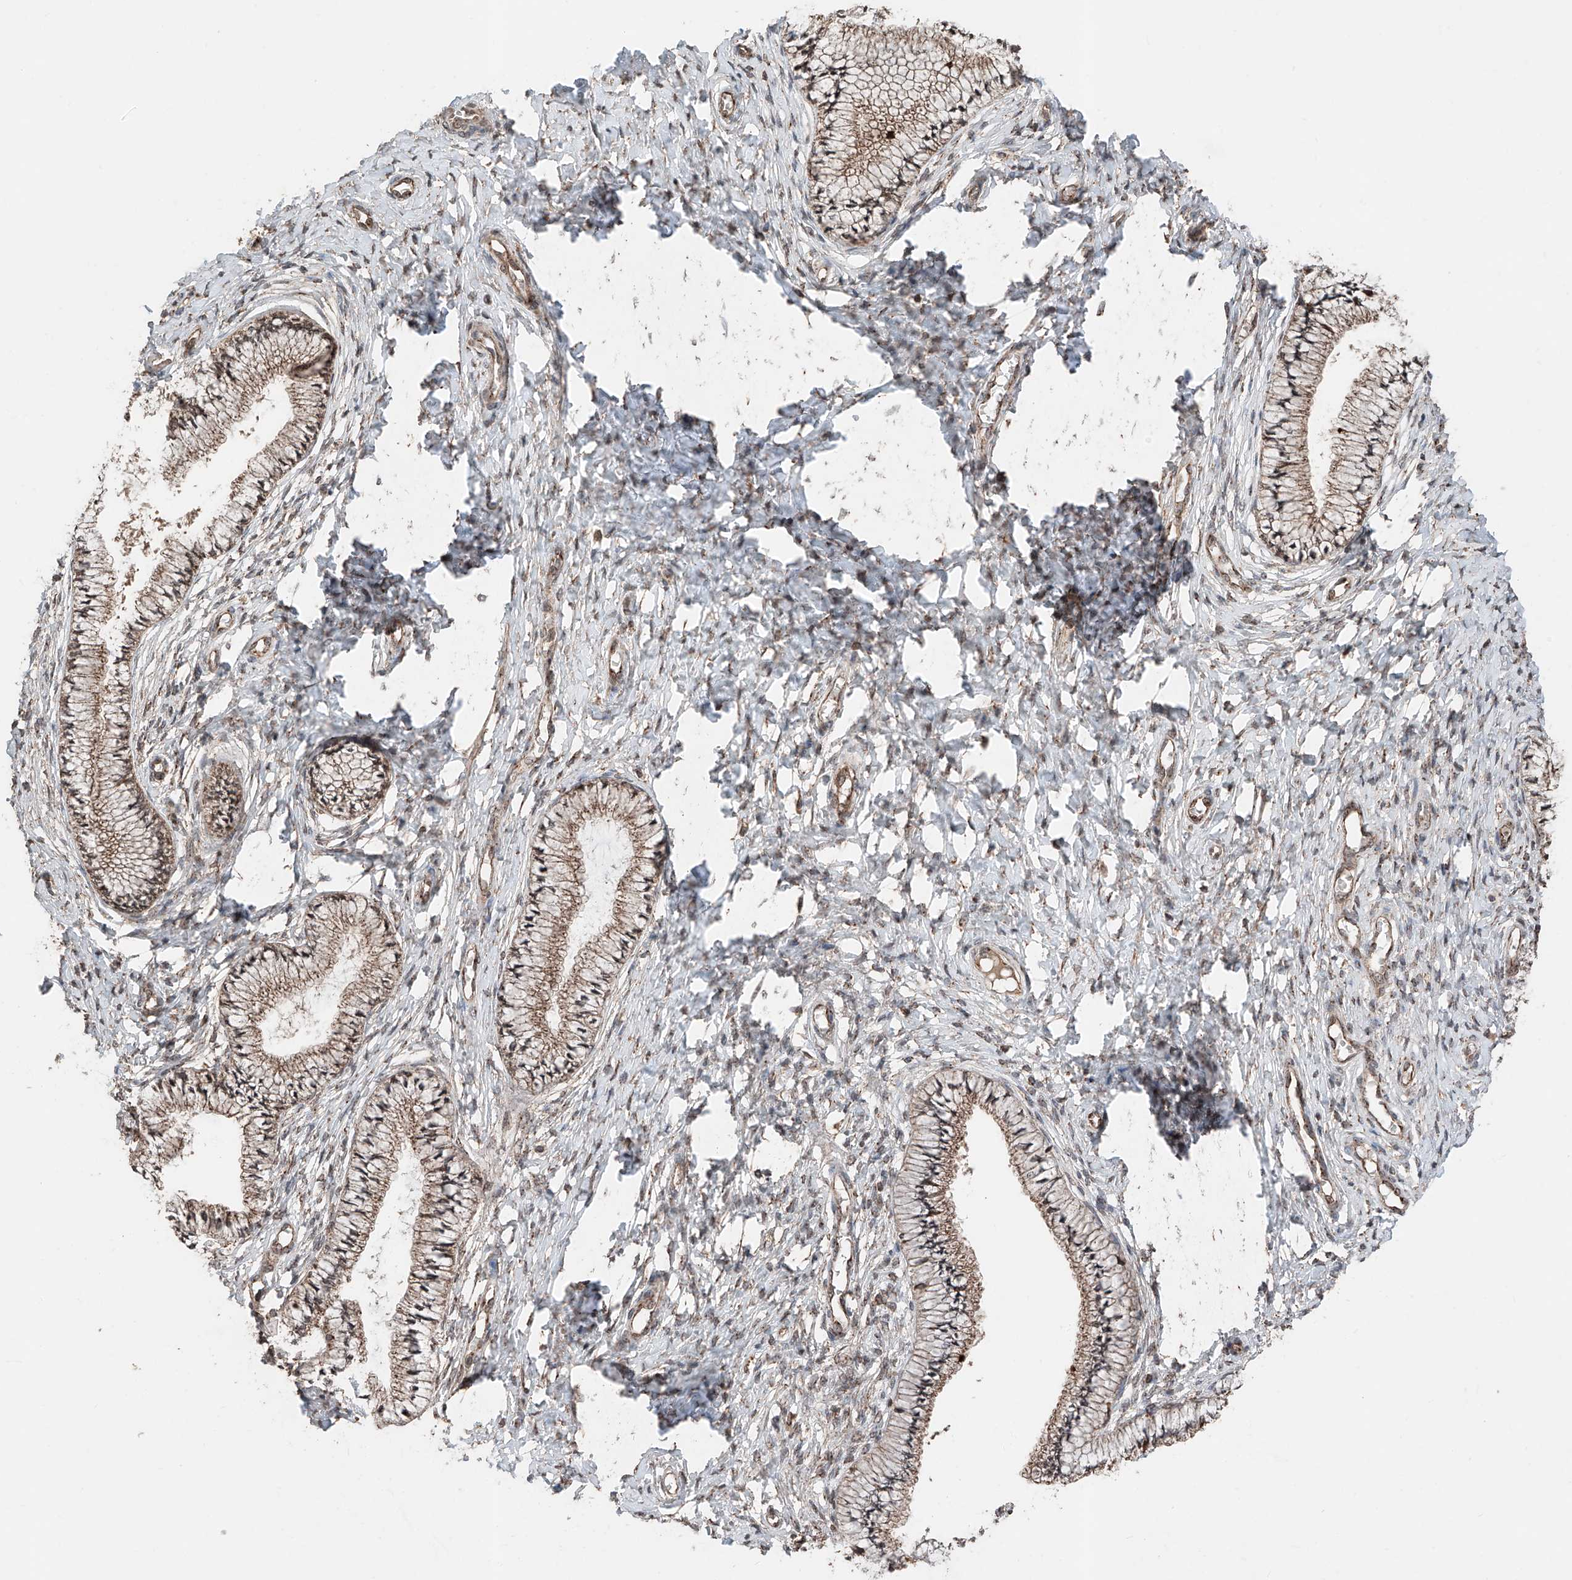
{"staining": {"intensity": "strong", "quantity": "25%-75%", "location": "cytoplasmic/membranous"}, "tissue": "cervix", "cell_type": "Glandular cells", "image_type": "normal", "snomed": [{"axis": "morphology", "description": "Normal tissue, NOS"}, {"axis": "topography", "description": "Cervix"}], "caption": "An IHC histopathology image of unremarkable tissue is shown. Protein staining in brown labels strong cytoplasmic/membranous positivity in cervix within glandular cells. Nuclei are stained in blue.", "gene": "ZSCAN29", "patient": {"sex": "female", "age": 36}}